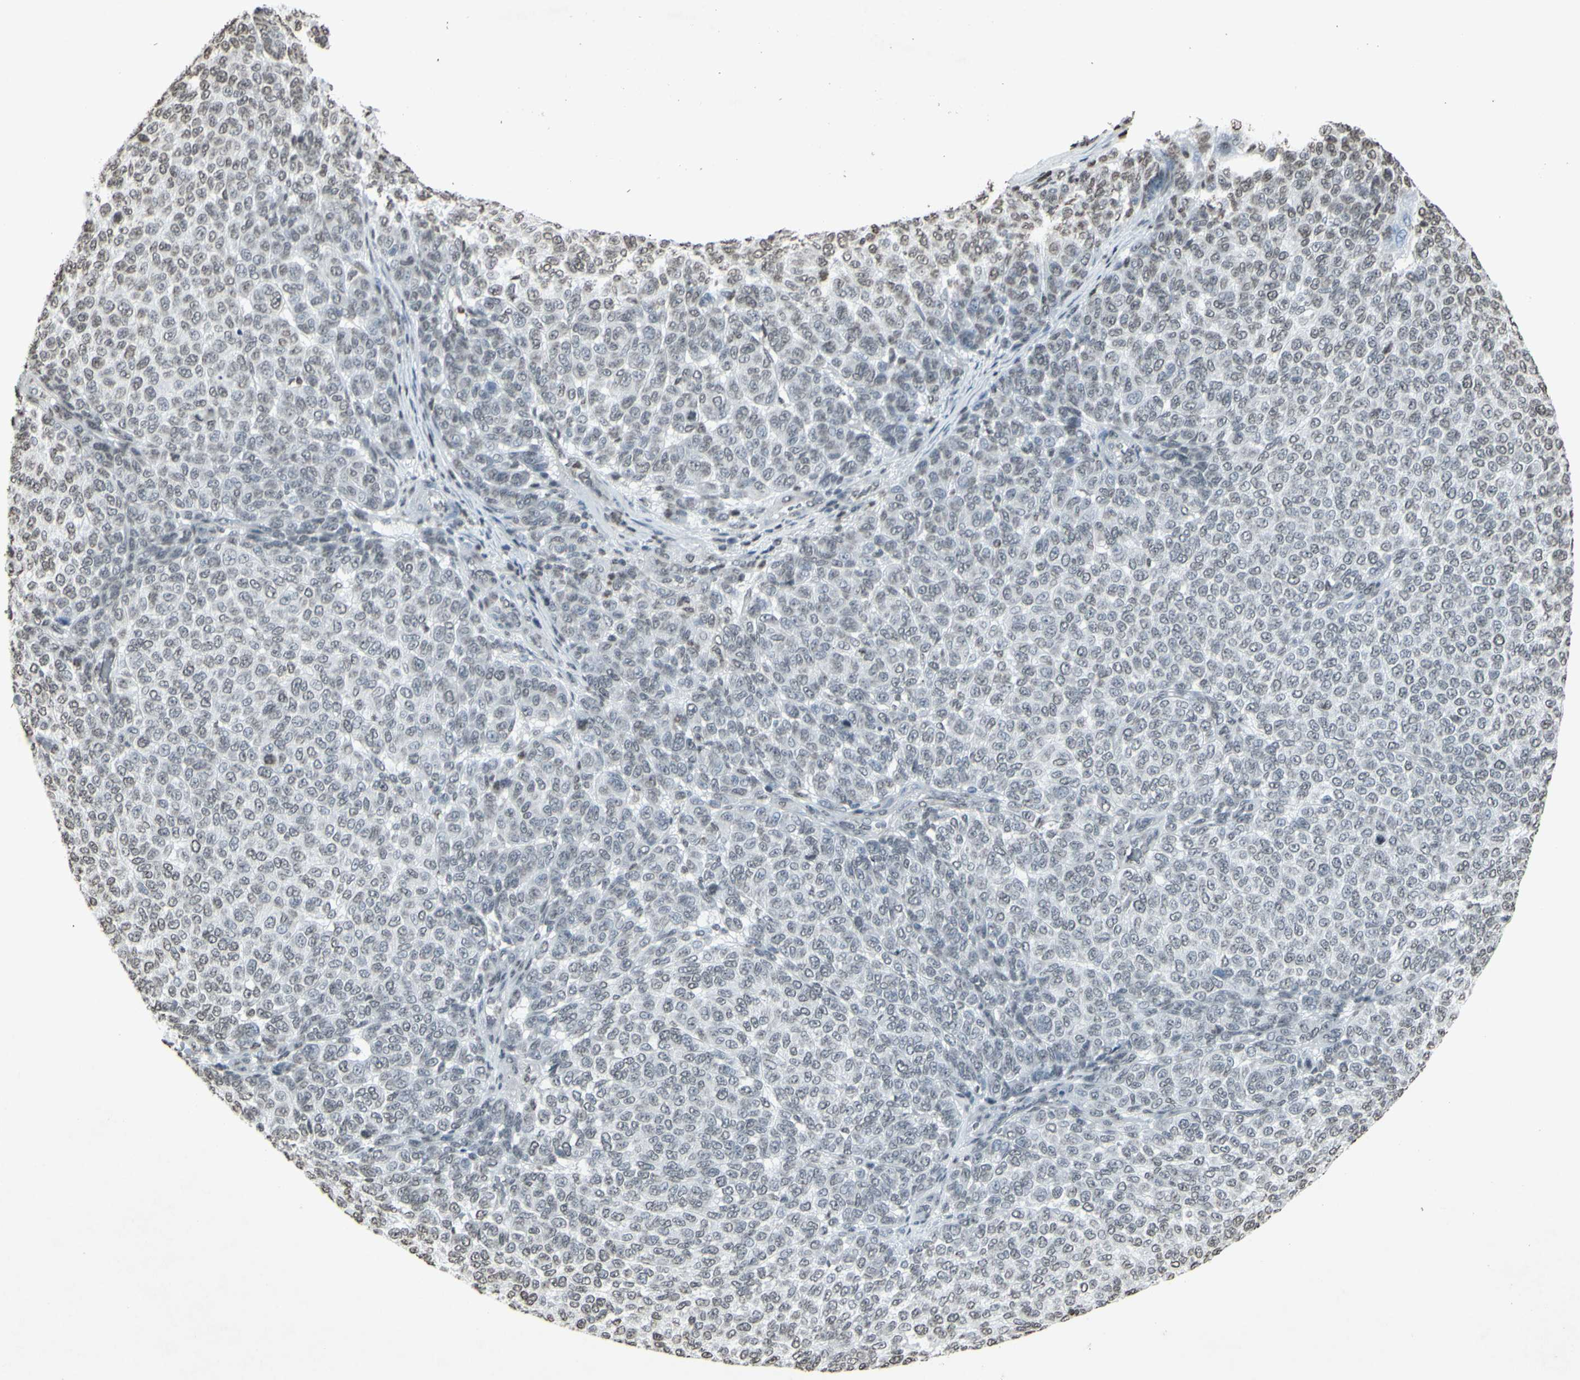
{"staining": {"intensity": "negative", "quantity": "none", "location": "none"}, "tissue": "melanoma", "cell_type": "Tumor cells", "image_type": "cancer", "snomed": [{"axis": "morphology", "description": "Malignant melanoma, NOS"}, {"axis": "topography", "description": "Skin"}], "caption": "Tumor cells are negative for protein expression in human malignant melanoma.", "gene": "CD79B", "patient": {"sex": "male", "age": 59}}